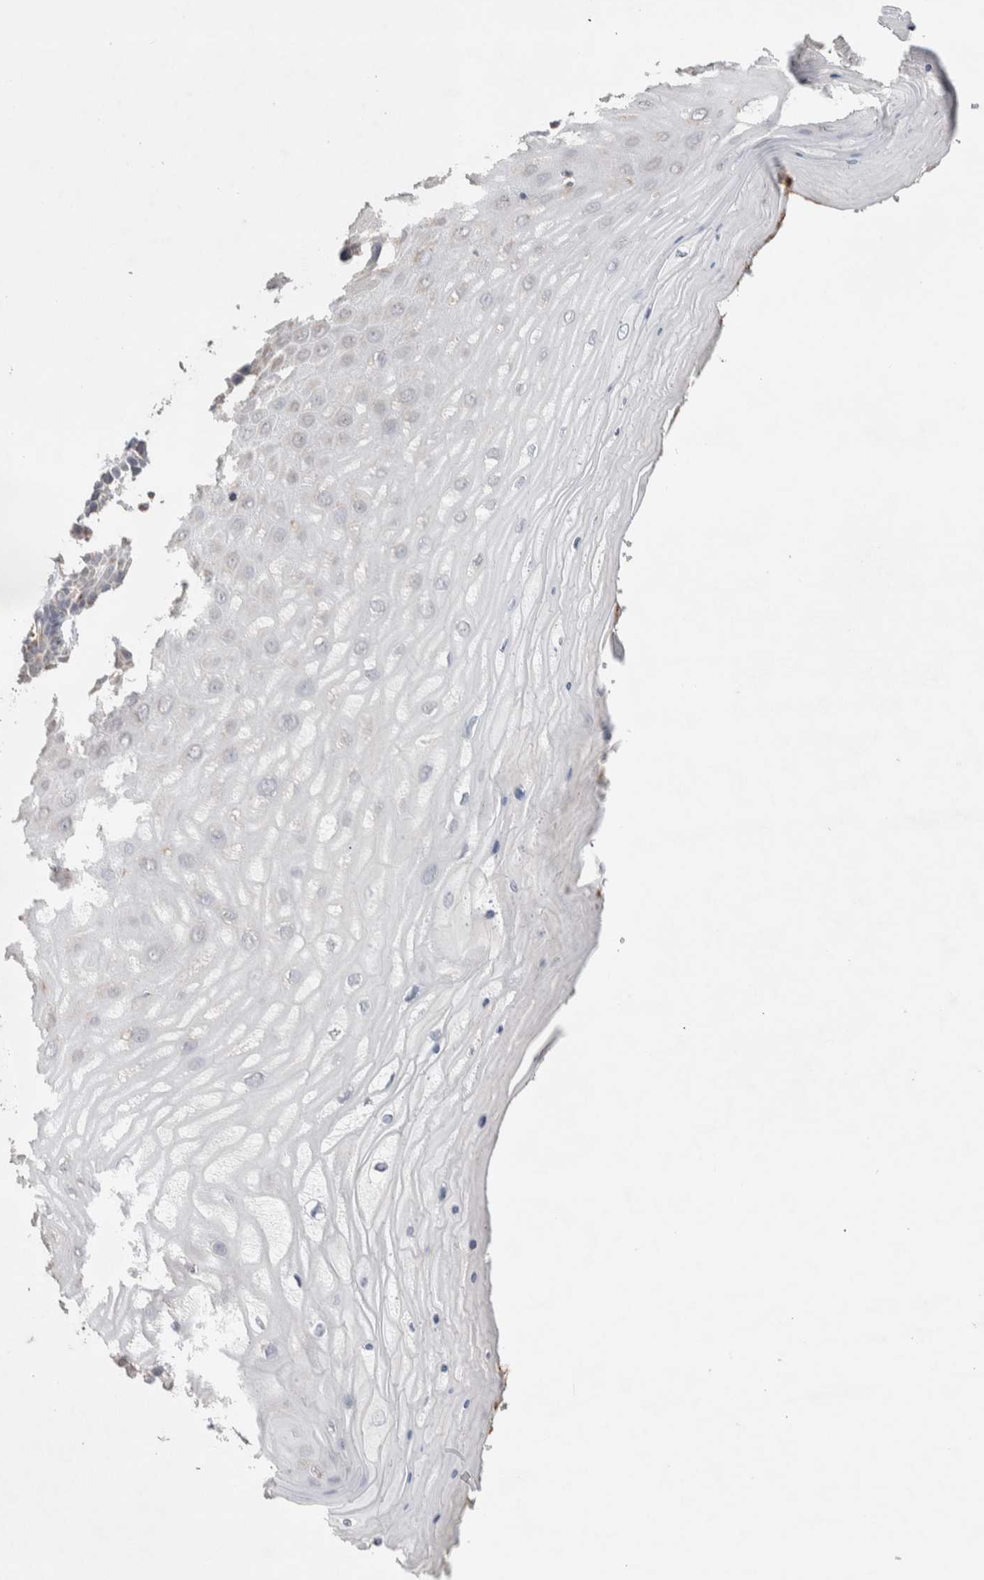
{"staining": {"intensity": "moderate", "quantity": ">75%", "location": "cytoplasmic/membranous"}, "tissue": "cervix", "cell_type": "Glandular cells", "image_type": "normal", "snomed": [{"axis": "morphology", "description": "Normal tissue, NOS"}, {"axis": "topography", "description": "Cervix"}], "caption": "High-magnification brightfield microscopy of unremarkable cervix stained with DAB (3,3'-diaminobenzidine) (brown) and counterstained with hematoxylin (blue). glandular cells exhibit moderate cytoplasmic/membranous expression is present in about>75% of cells.", "gene": "DEPTOR", "patient": {"sex": "female", "age": 55}}